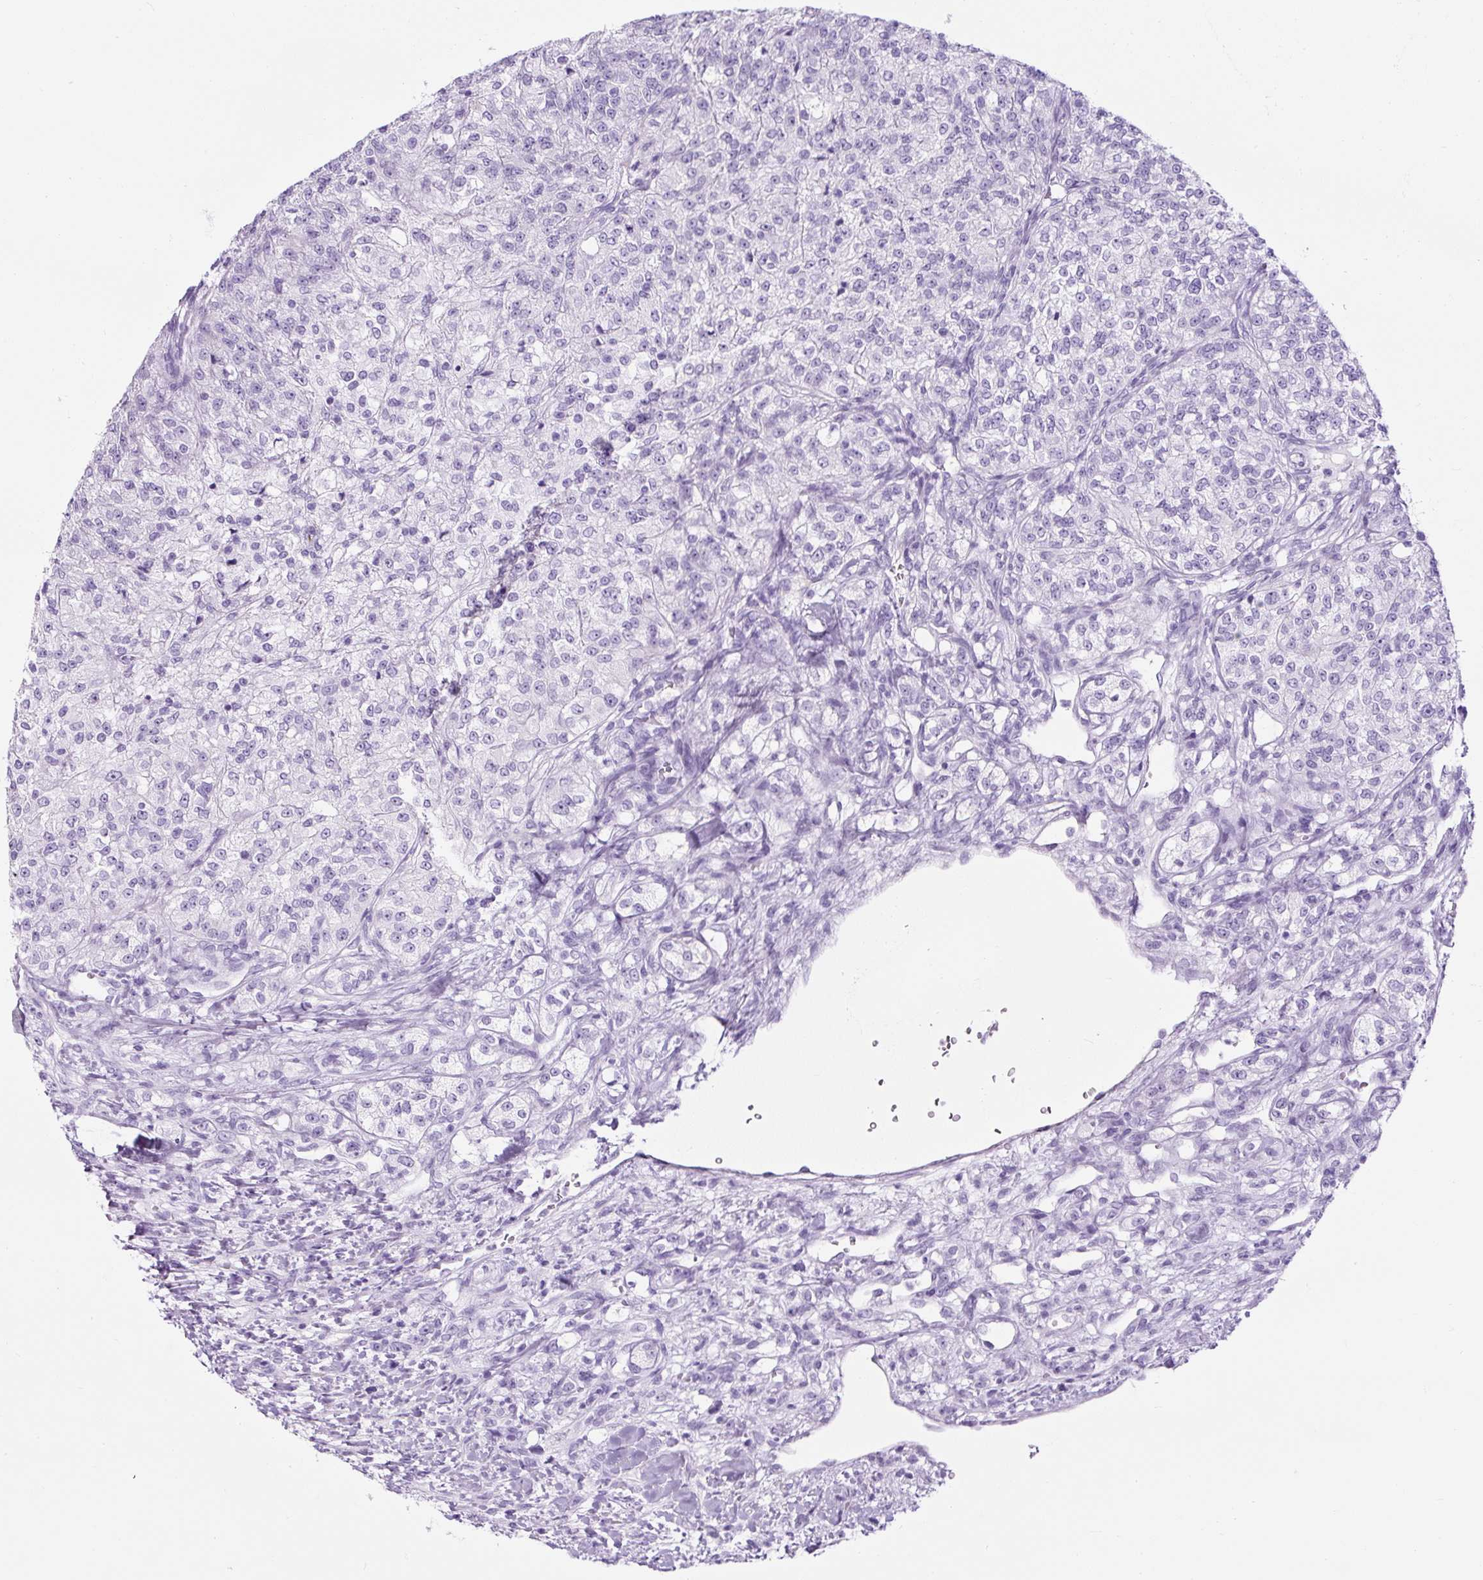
{"staining": {"intensity": "negative", "quantity": "none", "location": "none"}, "tissue": "renal cancer", "cell_type": "Tumor cells", "image_type": "cancer", "snomed": [{"axis": "morphology", "description": "Adenocarcinoma, NOS"}, {"axis": "topography", "description": "Kidney"}], "caption": "IHC histopathology image of neoplastic tissue: renal cancer (adenocarcinoma) stained with DAB displays no significant protein positivity in tumor cells.", "gene": "TMEM200B", "patient": {"sex": "female", "age": 63}}